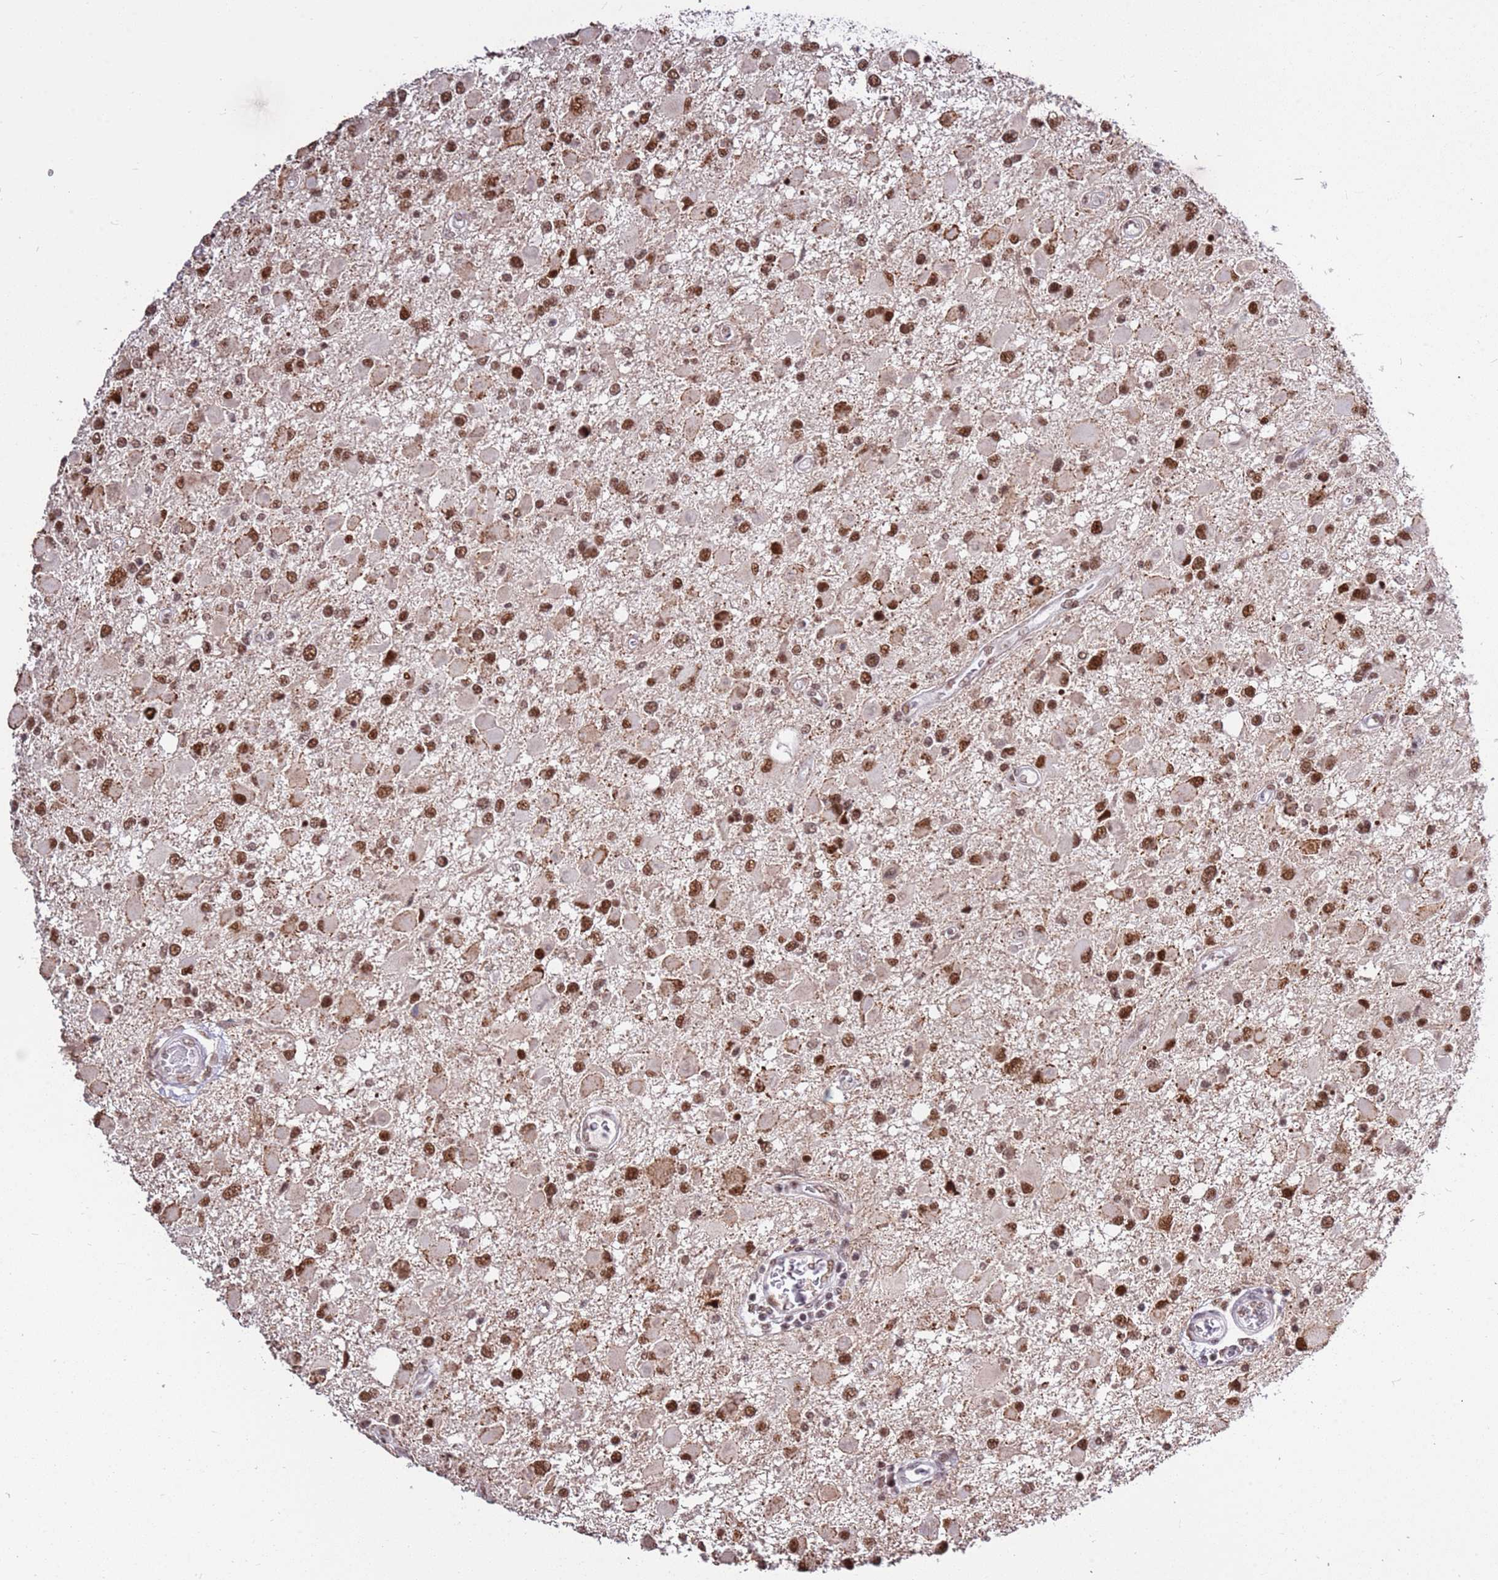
{"staining": {"intensity": "strong", "quantity": ">75%", "location": "nuclear"}, "tissue": "glioma", "cell_type": "Tumor cells", "image_type": "cancer", "snomed": [{"axis": "morphology", "description": "Glioma, malignant, High grade"}, {"axis": "topography", "description": "Brain"}], "caption": "This histopathology image shows immunohistochemistry staining of malignant glioma (high-grade), with high strong nuclear positivity in approximately >75% of tumor cells.", "gene": "AKAP8L", "patient": {"sex": "male", "age": 53}}